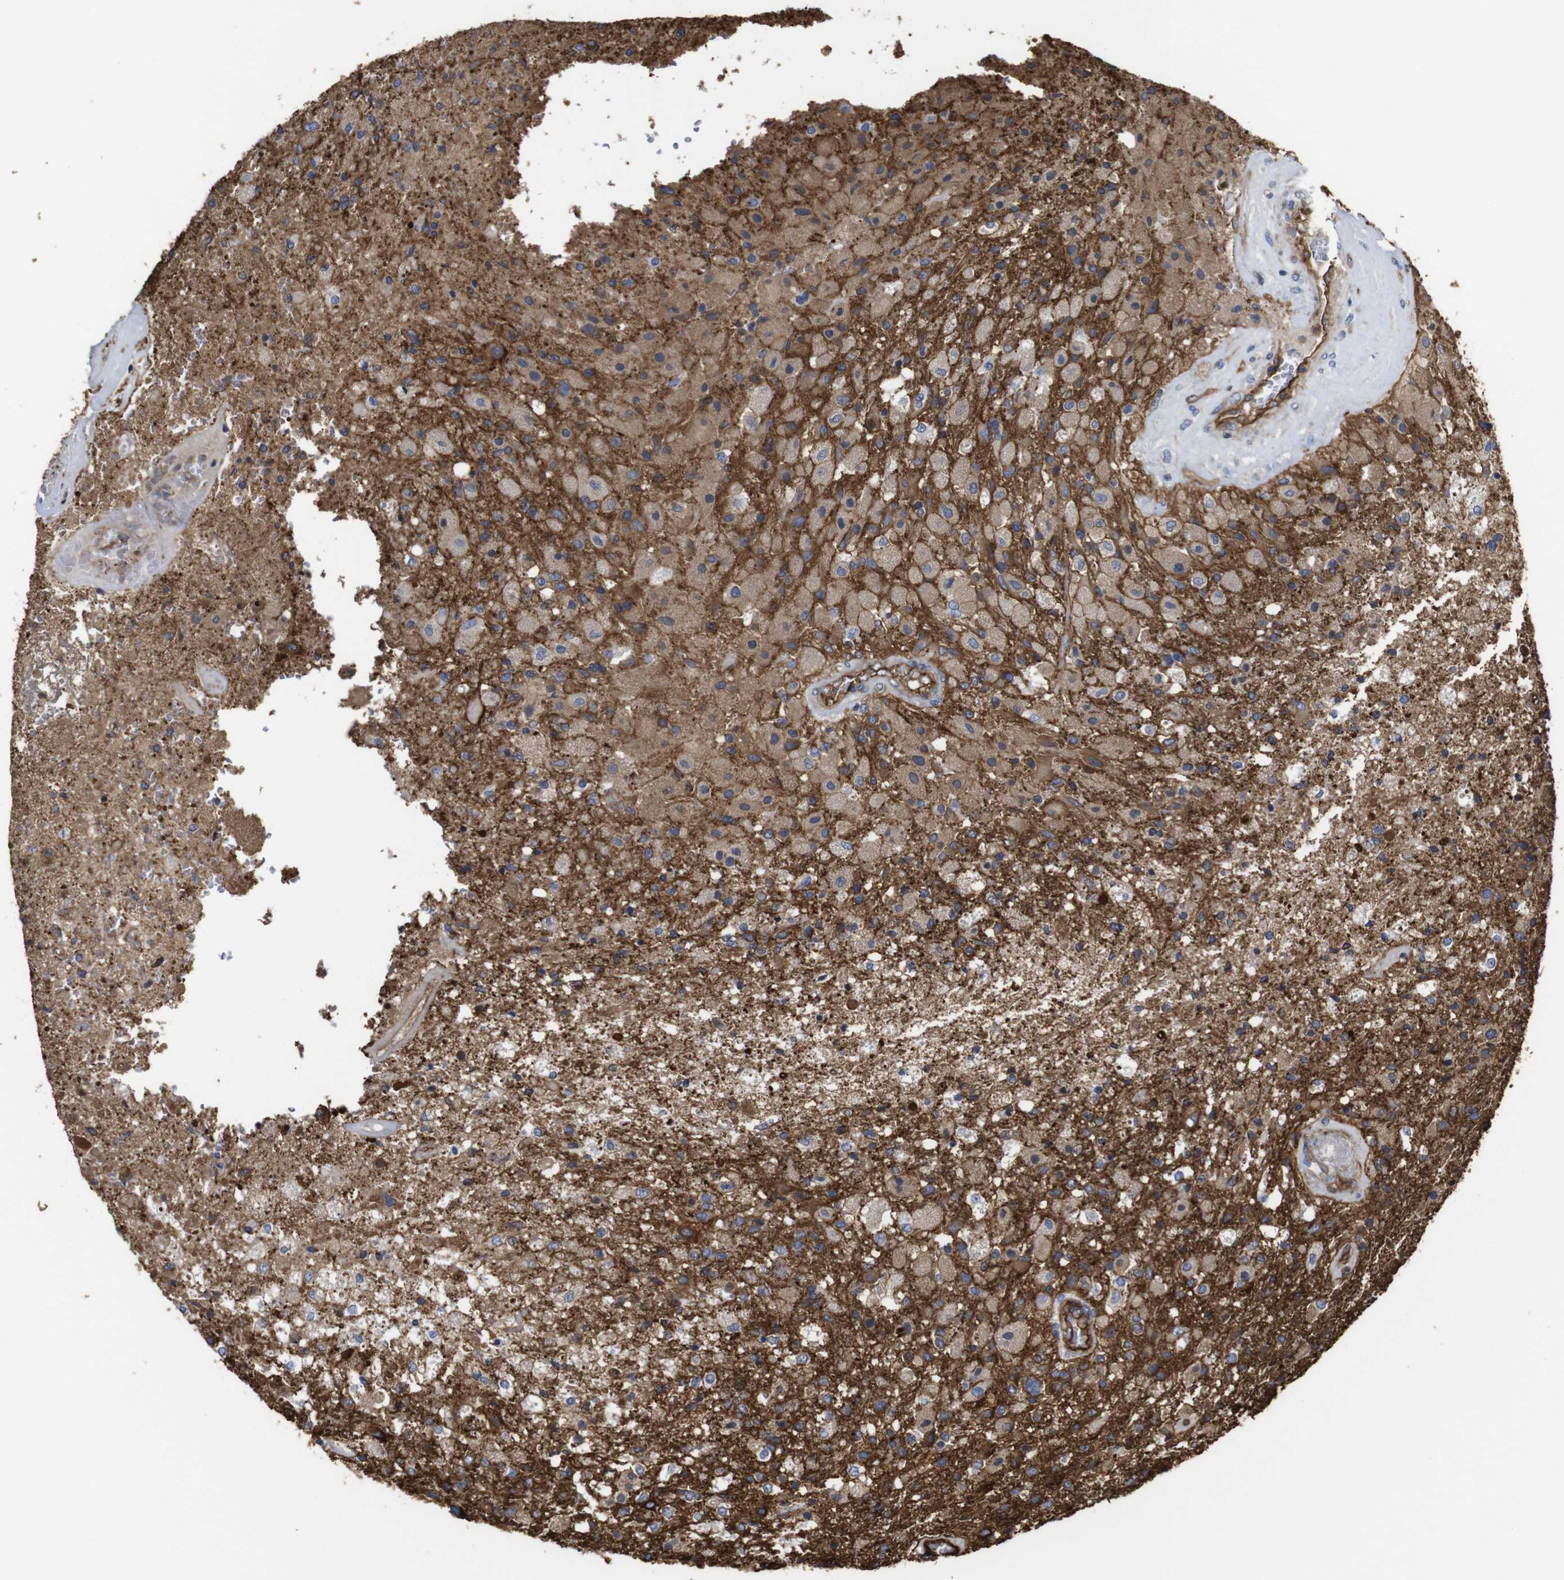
{"staining": {"intensity": "weak", "quantity": ">75%", "location": "cytoplasmic/membranous"}, "tissue": "glioma", "cell_type": "Tumor cells", "image_type": "cancer", "snomed": [{"axis": "morphology", "description": "Normal tissue, NOS"}, {"axis": "morphology", "description": "Glioma, malignant, High grade"}, {"axis": "topography", "description": "Cerebral cortex"}], "caption": "Immunohistochemistry (IHC) image of neoplastic tissue: human high-grade glioma (malignant) stained using immunohistochemistry displays low levels of weak protein expression localized specifically in the cytoplasmic/membranous of tumor cells, appearing as a cytoplasmic/membranous brown color.", "gene": "SPTBN1", "patient": {"sex": "male", "age": 77}}